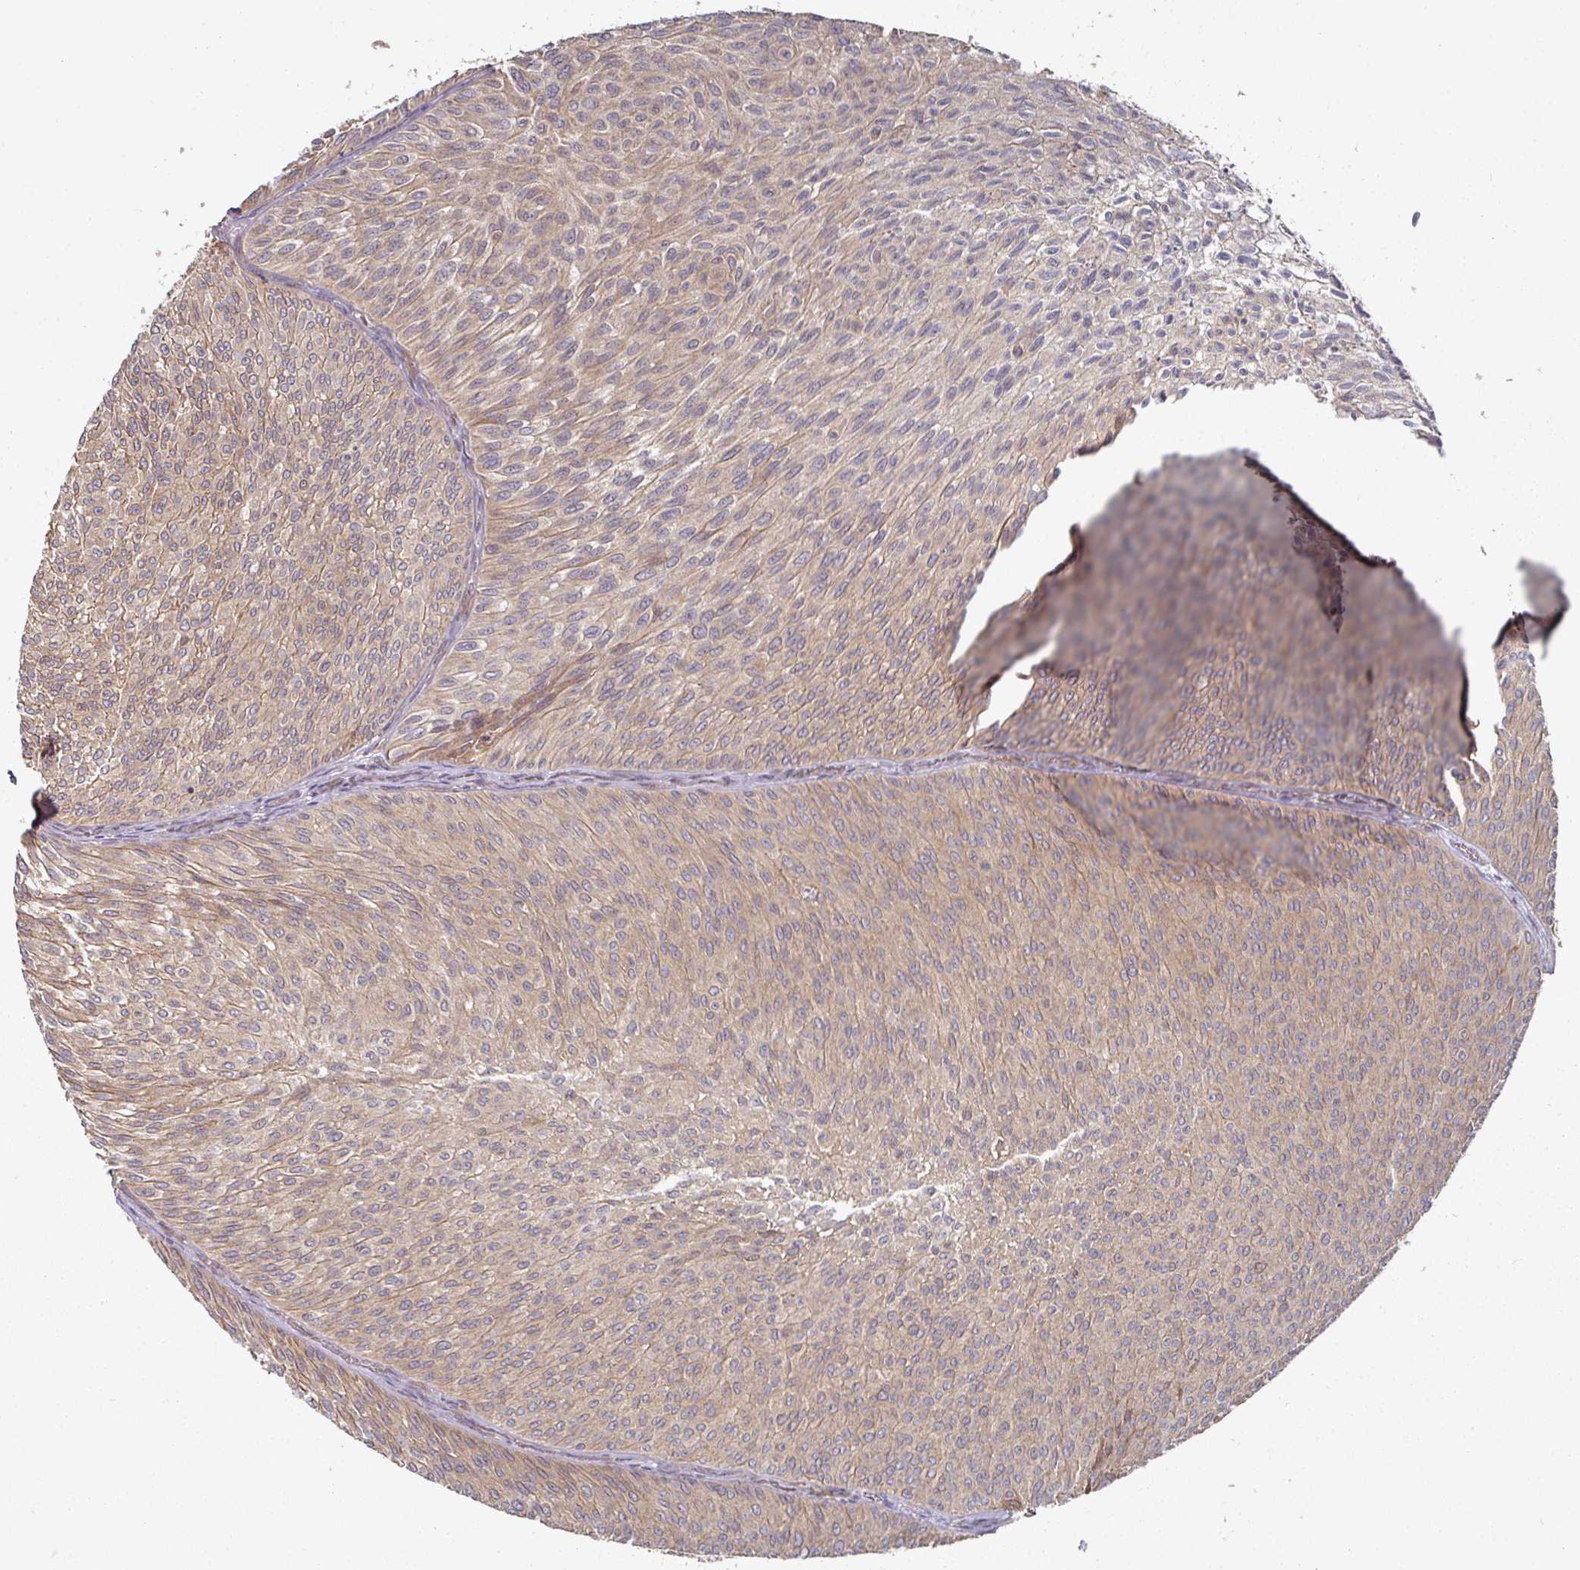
{"staining": {"intensity": "weak", "quantity": ">75%", "location": "cytoplasmic/membranous"}, "tissue": "urothelial cancer", "cell_type": "Tumor cells", "image_type": "cancer", "snomed": [{"axis": "morphology", "description": "Urothelial carcinoma, Low grade"}, {"axis": "topography", "description": "Urinary bladder"}], "caption": "Weak cytoplasmic/membranous positivity is appreciated in about >75% of tumor cells in urothelial carcinoma (low-grade).", "gene": "CEP95", "patient": {"sex": "male", "age": 91}}